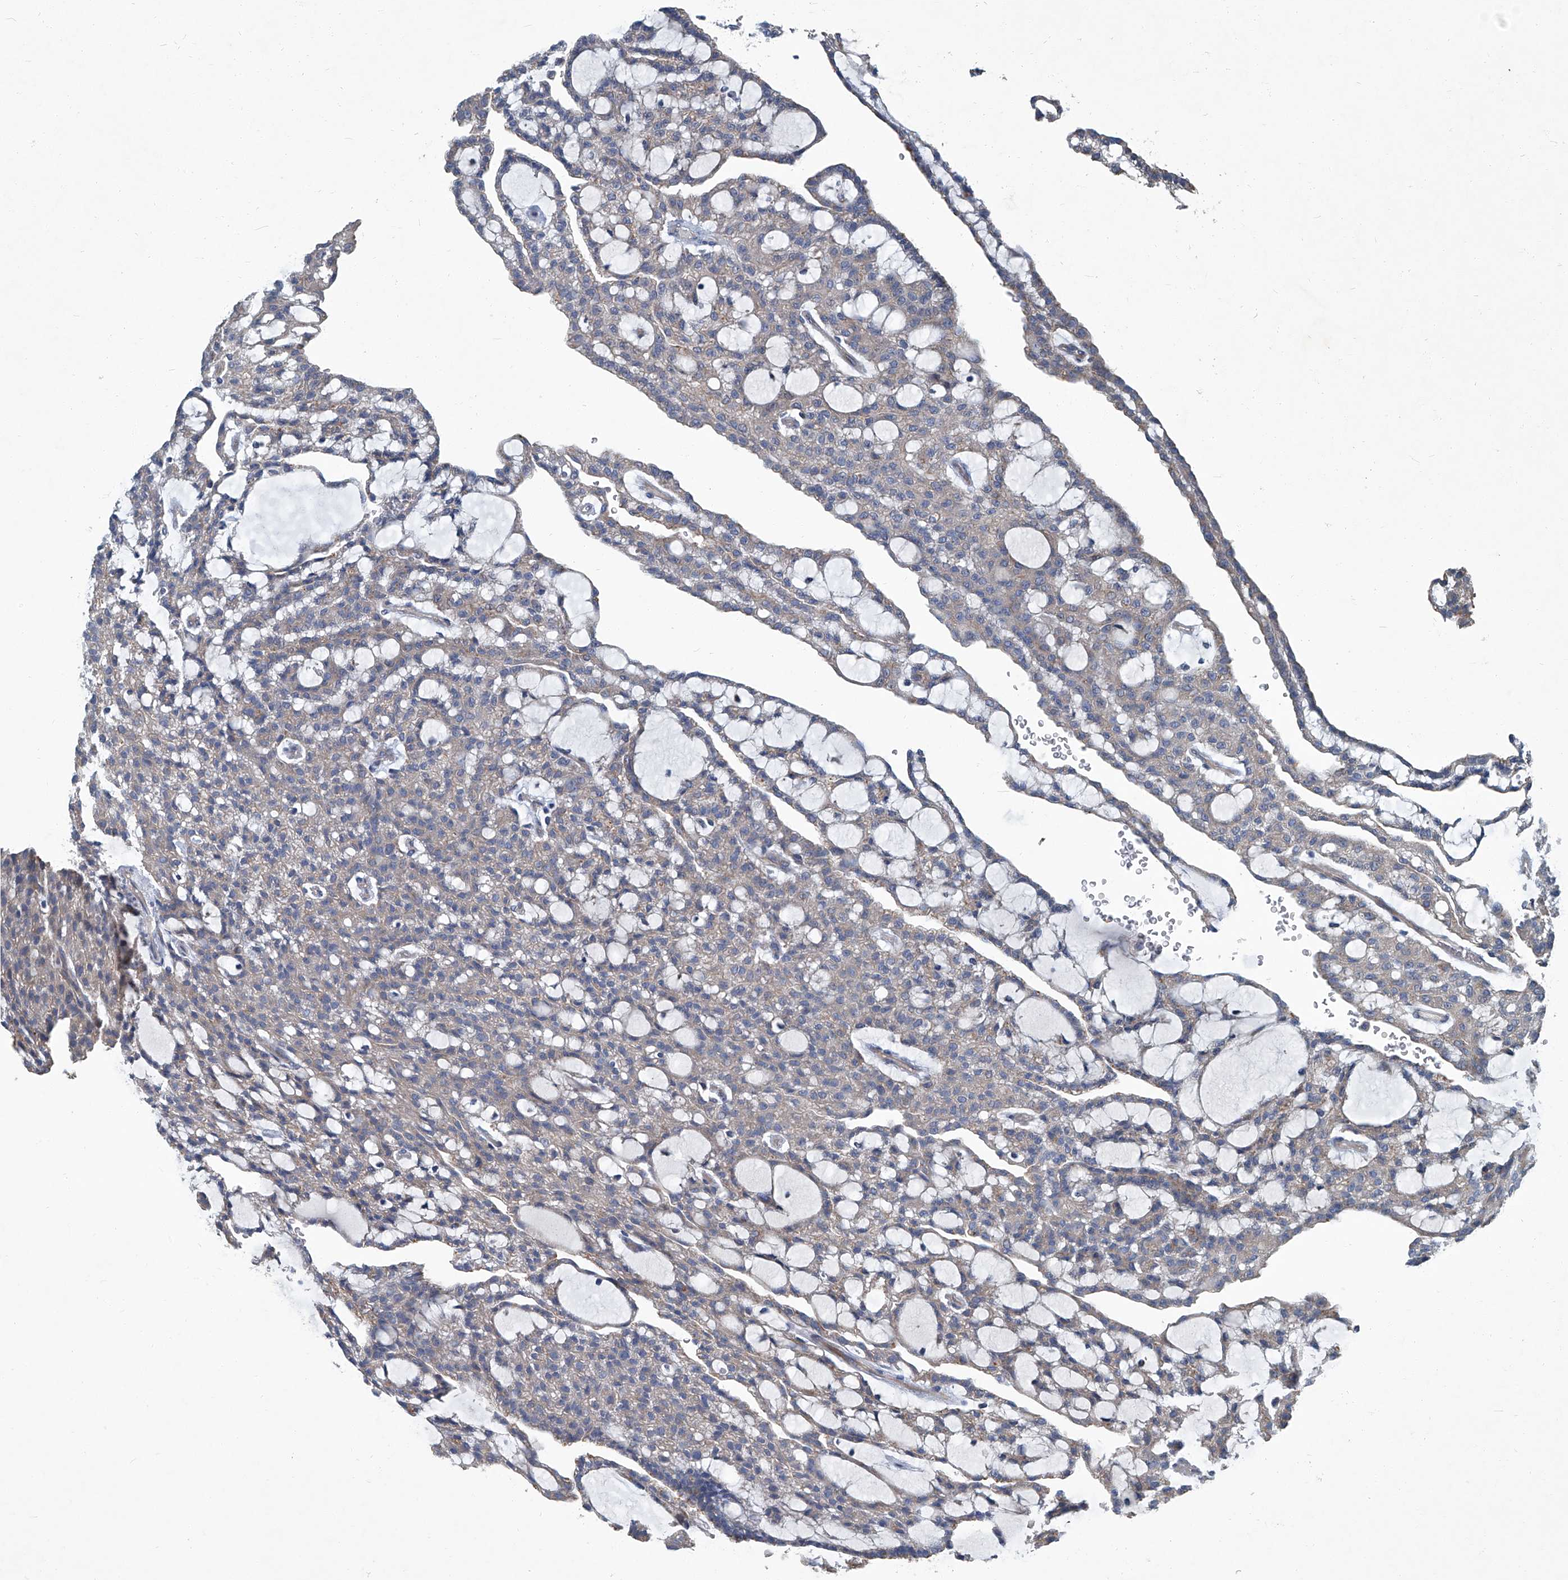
{"staining": {"intensity": "weak", "quantity": "25%-75%", "location": "cytoplasmic/membranous"}, "tissue": "renal cancer", "cell_type": "Tumor cells", "image_type": "cancer", "snomed": [{"axis": "morphology", "description": "Adenocarcinoma, NOS"}, {"axis": "topography", "description": "Kidney"}], "caption": "The immunohistochemical stain highlights weak cytoplasmic/membranous expression in tumor cells of adenocarcinoma (renal) tissue.", "gene": "SLC26A11", "patient": {"sex": "male", "age": 63}}